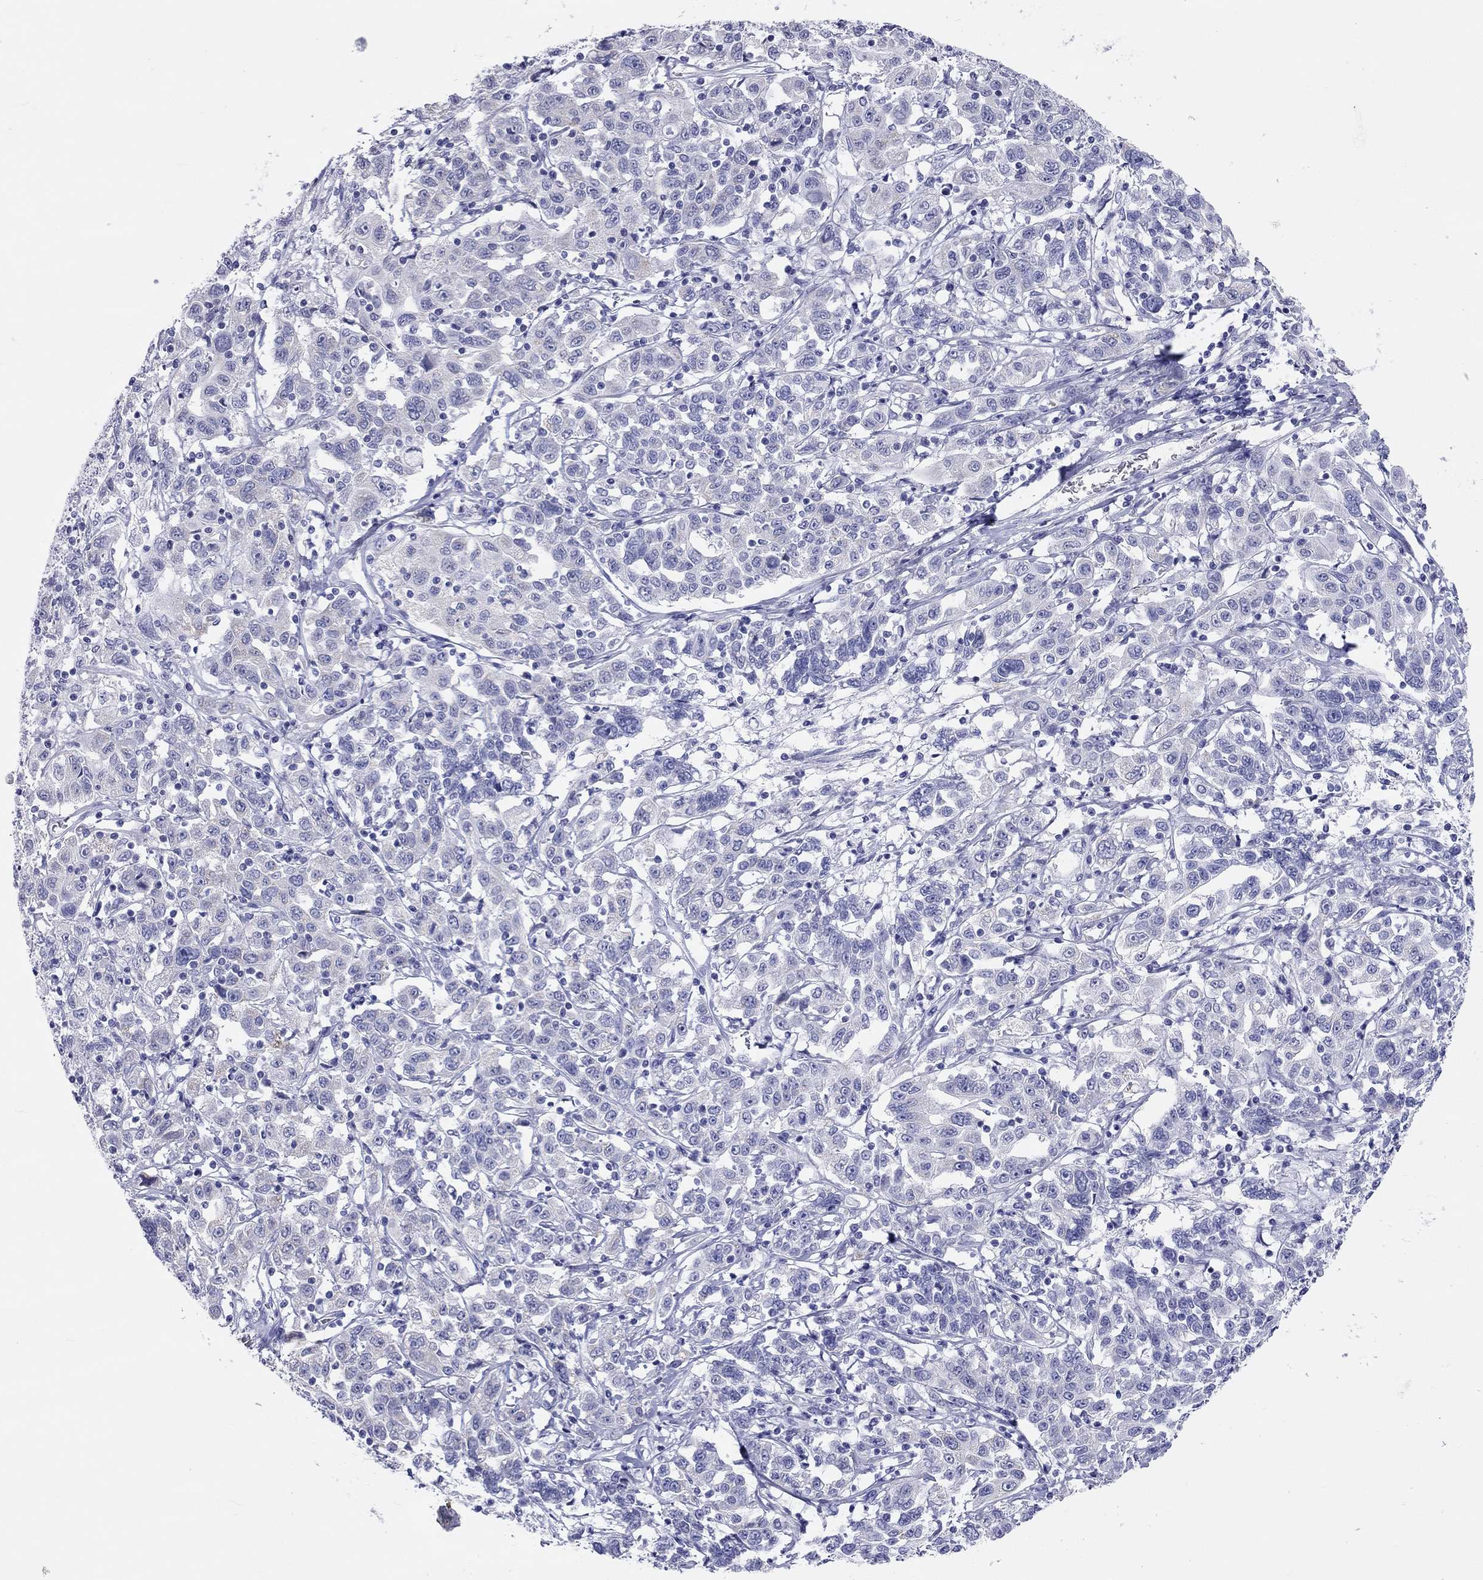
{"staining": {"intensity": "negative", "quantity": "none", "location": "none"}, "tissue": "liver cancer", "cell_type": "Tumor cells", "image_type": "cancer", "snomed": [{"axis": "morphology", "description": "Adenocarcinoma, NOS"}, {"axis": "morphology", "description": "Cholangiocarcinoma"}, {"axis": "topography", "description": "Liver"}], "caption": "Immunohistochemistry (IHC) photomicrograph of neoplastic tissue: human liver cancer (adenocarcinoma) stained with DAB (3,3'-diaminobenzidine) displays no significant protein positivity in tumor cells.", "gene": "DPY19L2", "patient": {"sex": "male", "age": 64}}